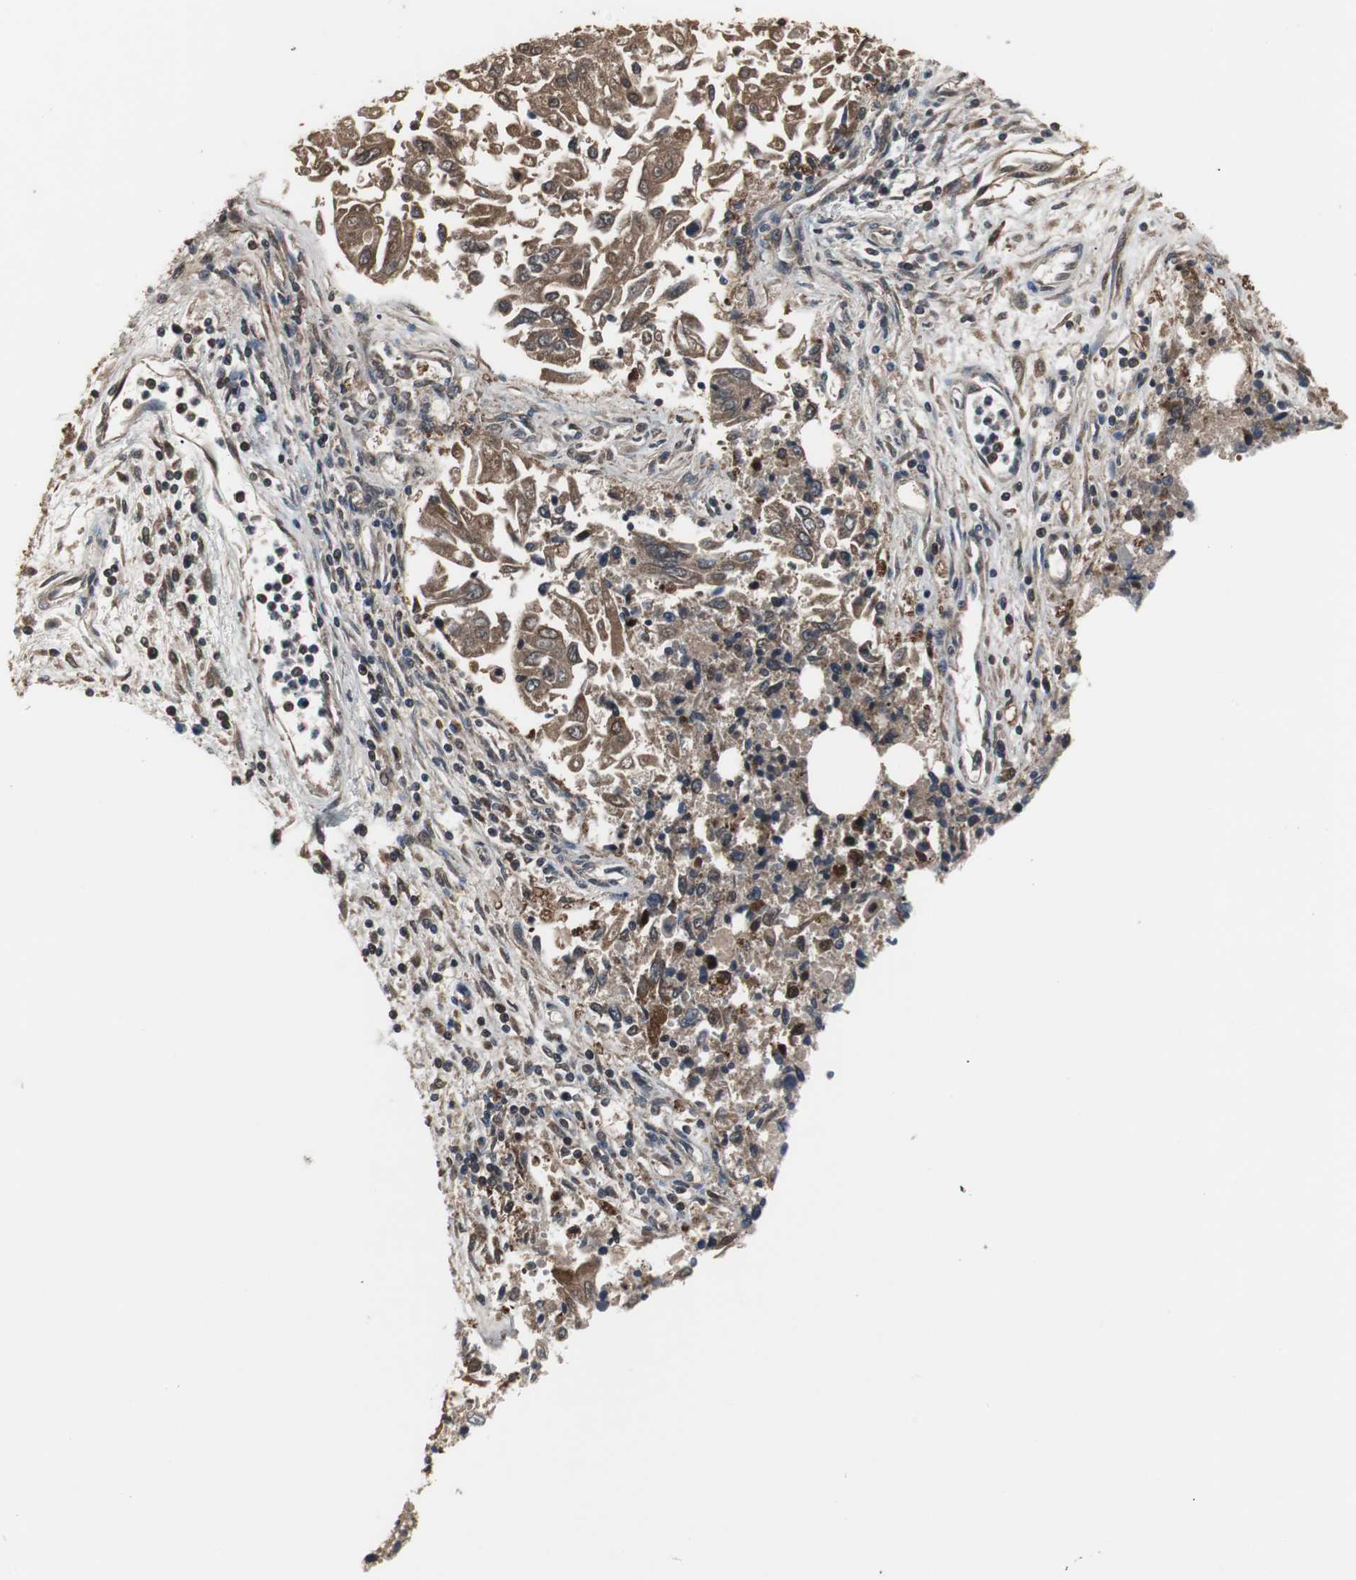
{"staining": {"intensity": "strong", "quantity": ">75%", "location": "cytoplasmic/membranous"}, "tissue": "lung cancer", "cell_type": "Tumor cells", "image_type": "cancer", "snomed": [{"axis": "morphology", "description": "Adenocarcinoma, NOS"}, {"axis": "topography", "description": "Lung"}], "caption": "Immunohistochemical staining of human lung cancer (adenocarcinoma) demonstrates strong cytoplasmic/membranous protein positivity in approximately >75% of tumor cells.", "gene": "ZSCAN22", "patient": {"sex": "male", "age": 84}}